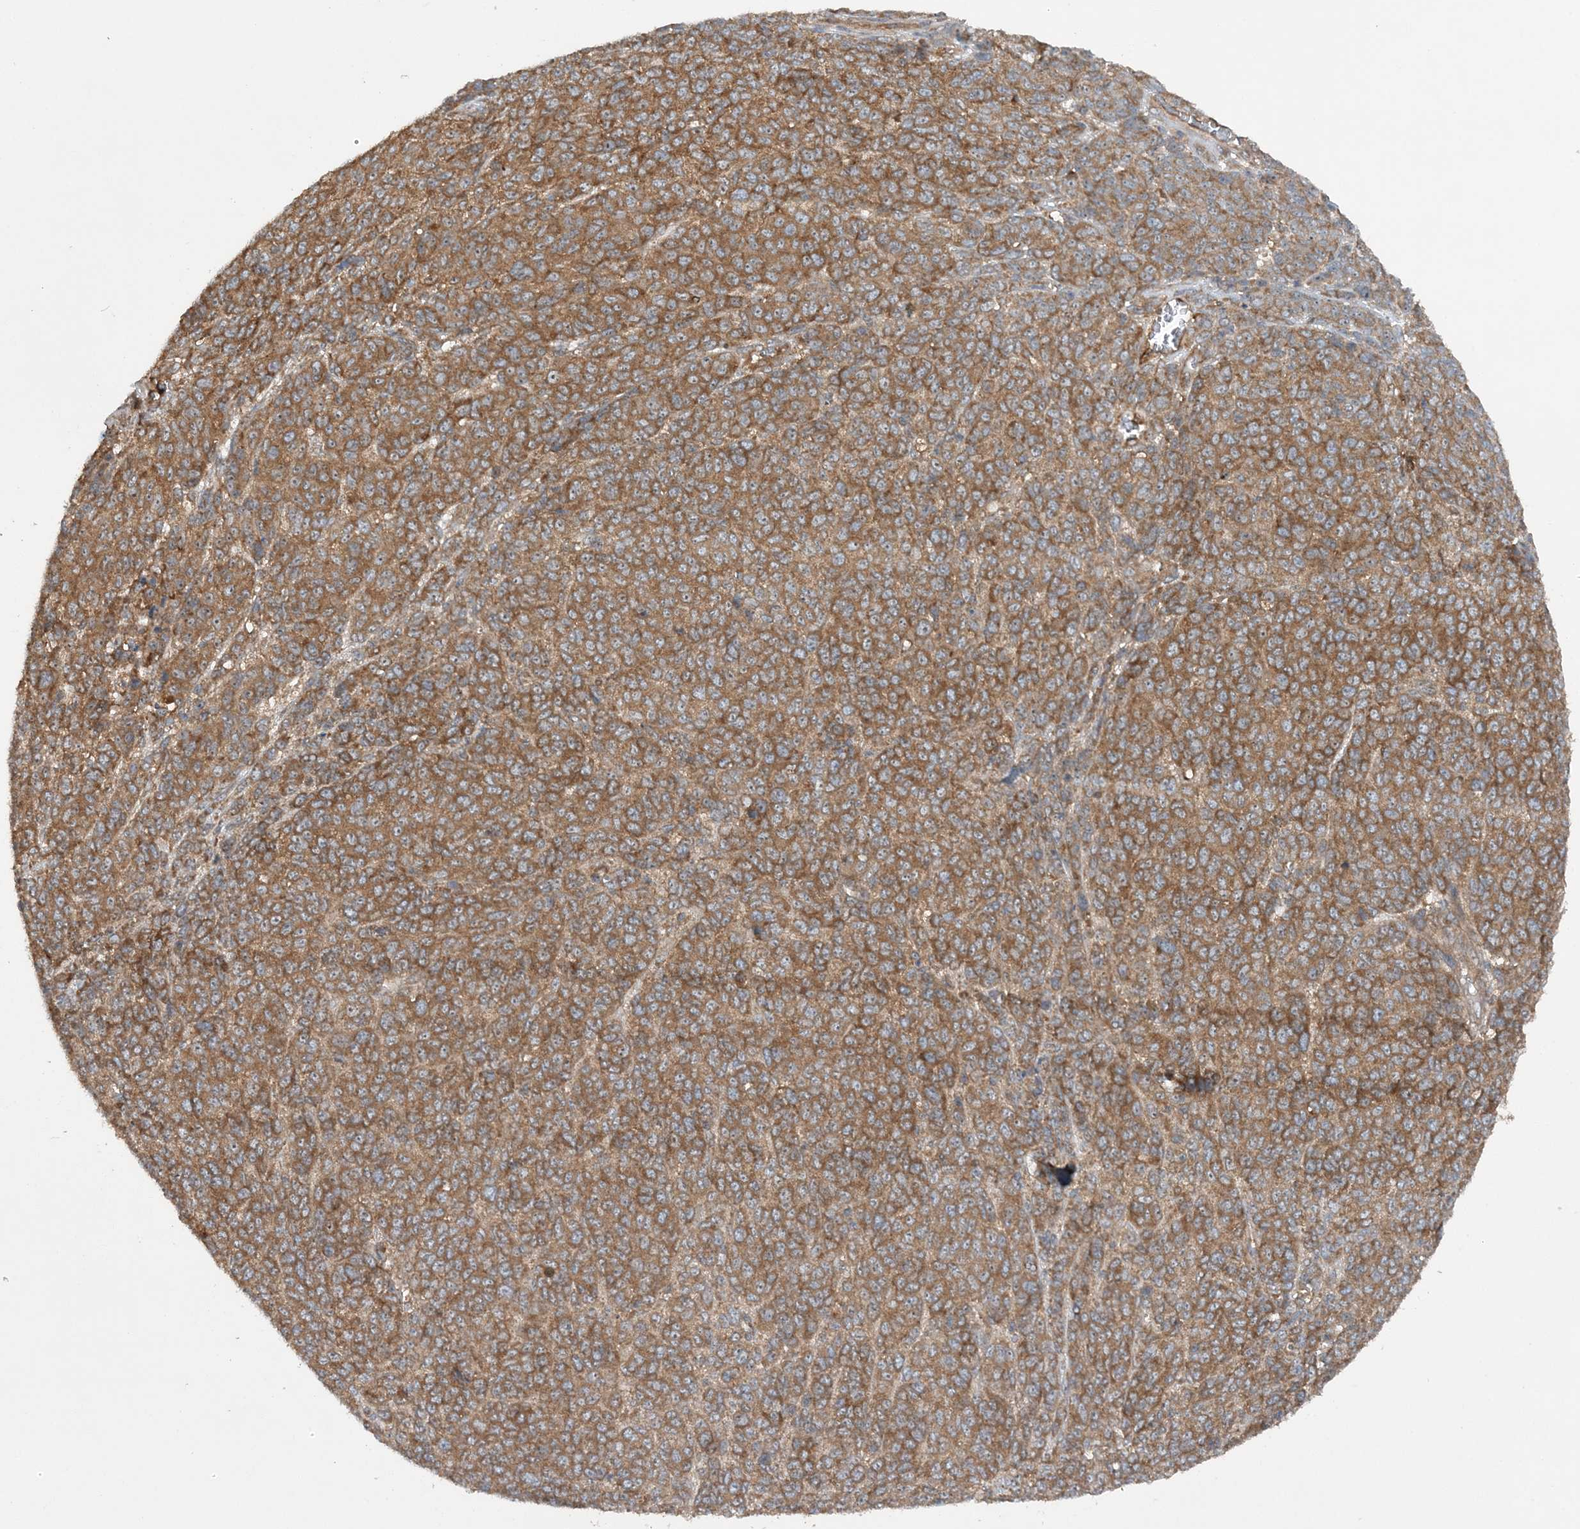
{"staining": {"intensity": "moderate", "quantity": ">75%", "location": "cytoplasmic/membranous"}, "tissue": "melanoma", "cell_type": "Tumor cells", "image_type": "cancer", "snomed": [{"axis": "morphology", "description": "Malignant melanoma, NOS"}, {"axis": "topography", "description": "Skin"}], "caption": "Immunohistochemical staining of melanoma exhibits moderate cytoplasmic/membranous protein positivity in about >75% of tumor cells.", "gene": "ACAP2", "patient": {"sex": "male", "age": 49}}